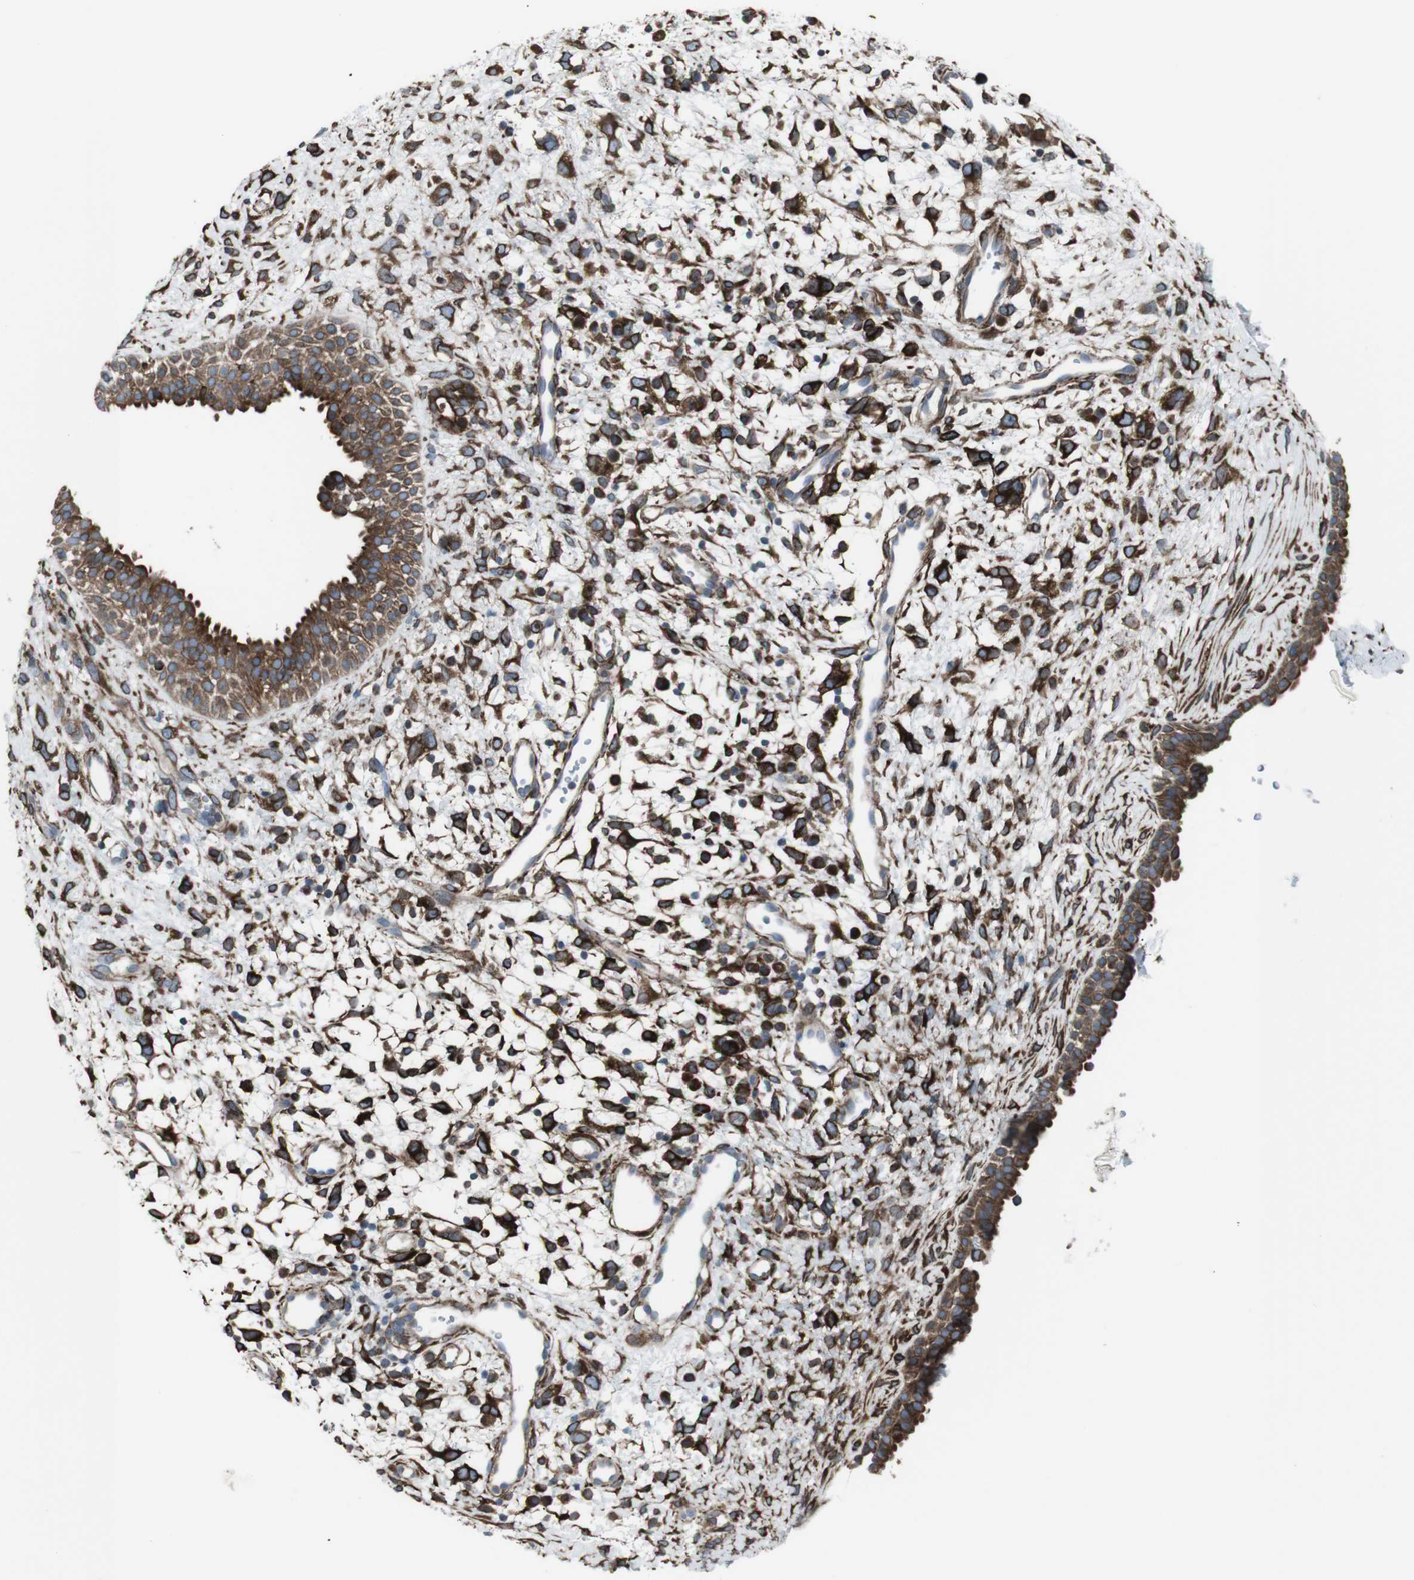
{"staining": {"intensity": "moderate", "quantity": ">75%", "location": "cytoplasmic/membranous"}, "tissue": "nasopharynx", "cell_type": "Respiratory epithelial cells", "image_type": "normal", "snomed": [{"axis": "morphology", "description": "Normal tissue, NOS"}, {"axis": "topography", "description": "Nasopharynx"}], "caption": "Moderate cytoplasmic/membranous protein staining is identified in about >75% of respiratory epithelial cells in nasopharynx.", "gene": "LNPK", "patient": {"sex": "male", "age": 22}}